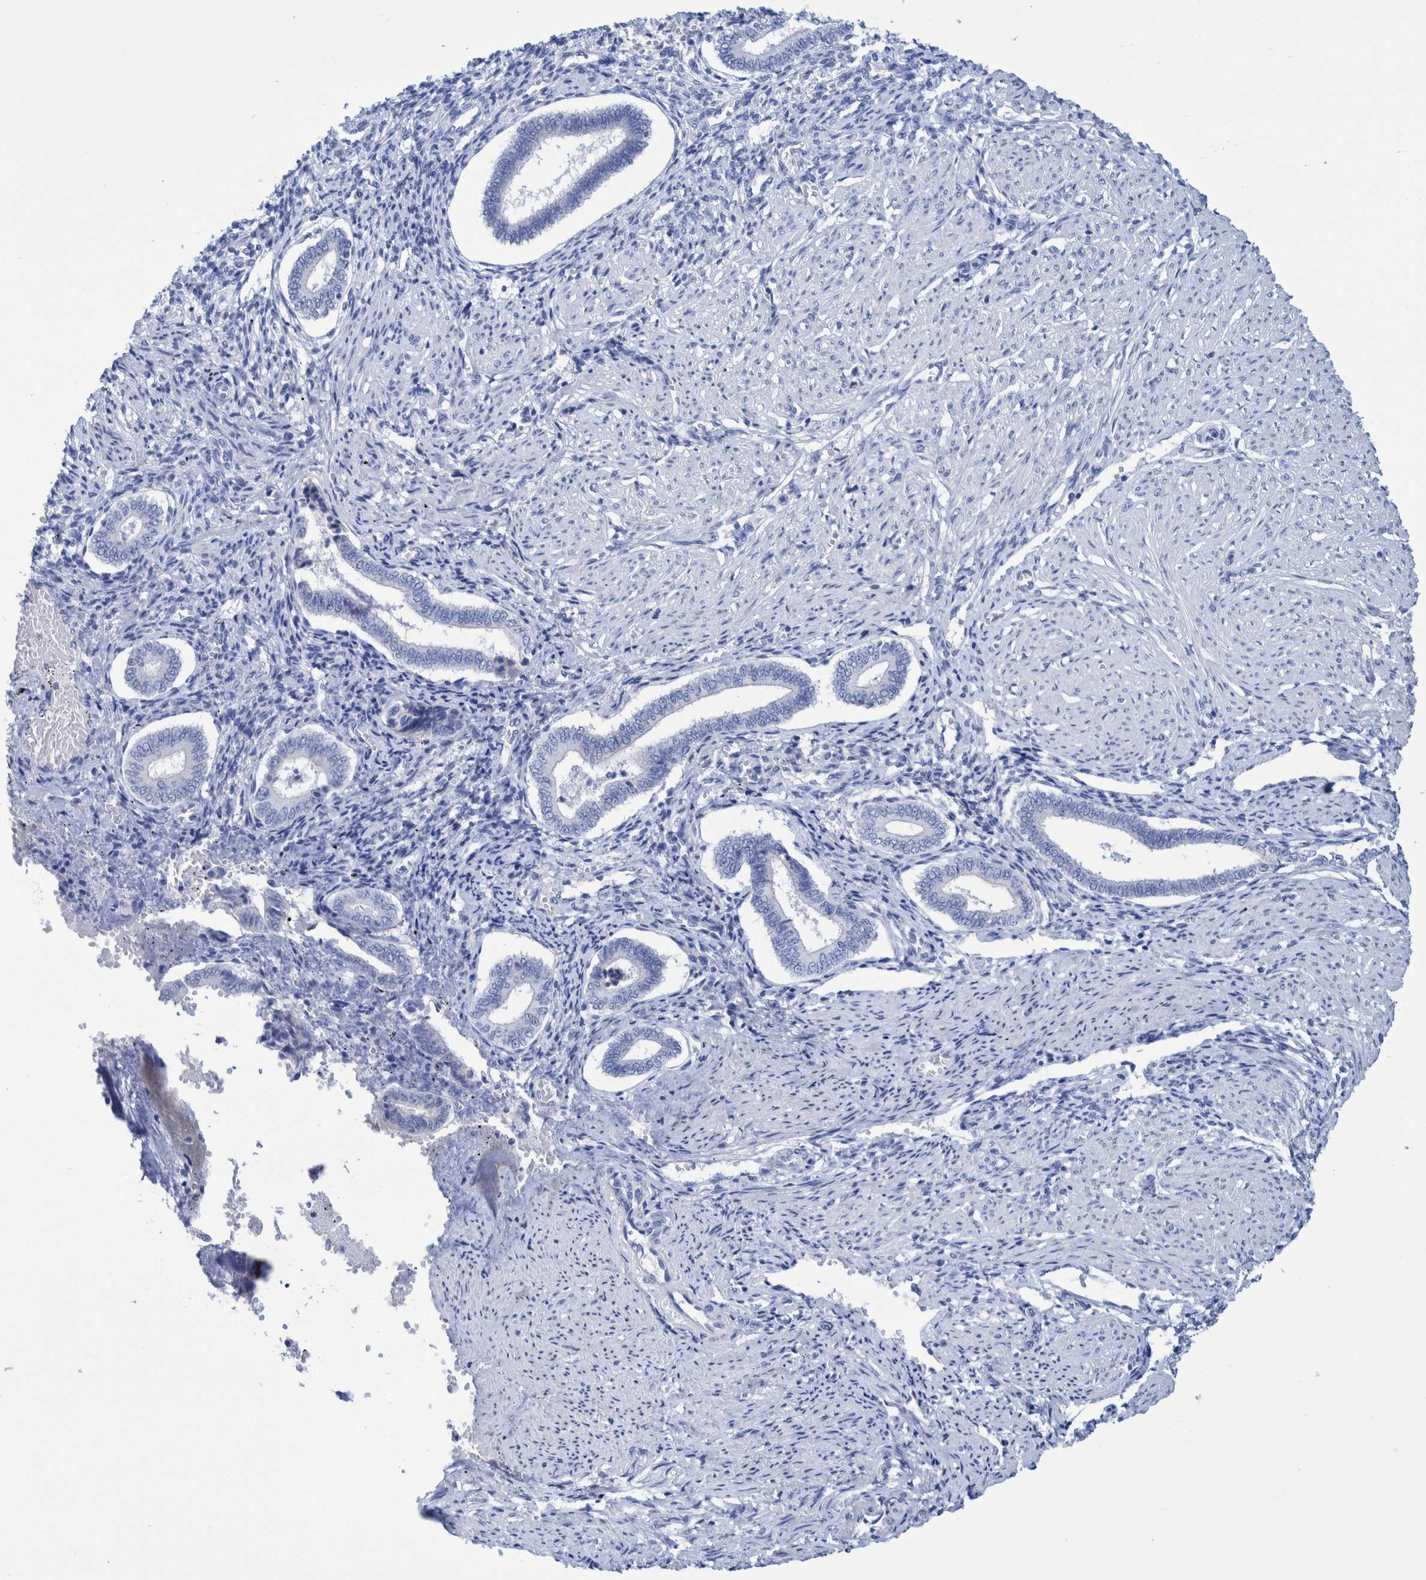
{"staining": {"intensity": "negative", "quantity": "none", "location": "none"}, "tissue": "endometrium", "cell_type": "Cells in endometrial stroma", "image_type": "normal", "snomed": [{"axis": "morphology", "description": "Normal tissue, NOS"}, {"axis": "topography", "description": "Endometrium"}], "caption": "Immunohistochemistry of unremarkable human endometrium demonstrates no positivity in cells in endometrial stroma. (DAB (3,3'-diaminobenzidine) immunohistochemistry (IHC) visualized using brightfield microscopy, high magnification).", "gene": "PERP", "patient": {"sex": "female", "age": 42}}